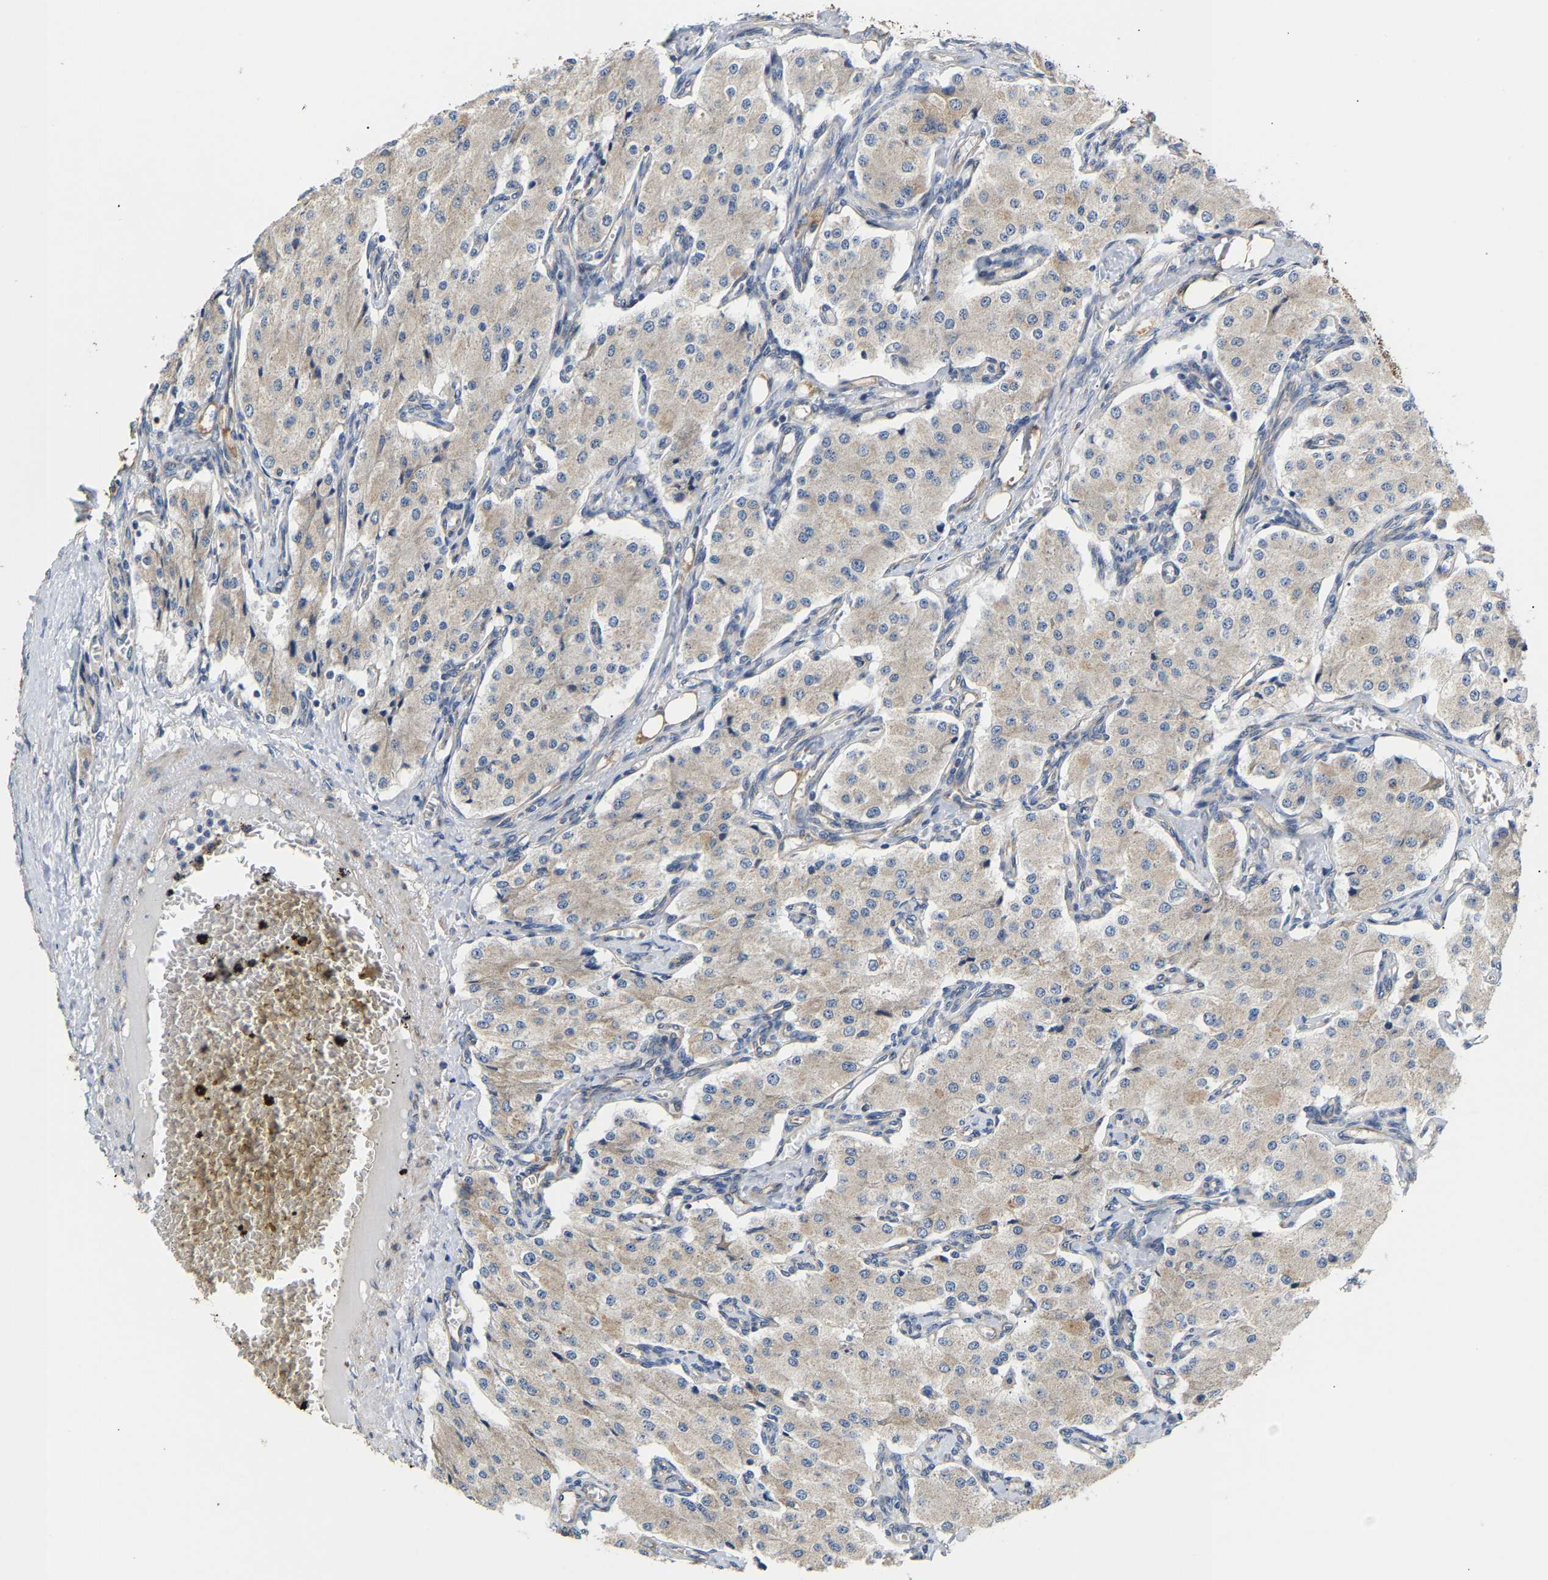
{"staining": {"intensity": "negative", "quantity": "none", "location": "none"}, "tissue": "carcinoid", "cell_type": "Tumor cells", "image_type": "cancer", "snomed": [{"axis": "morphology", "description": "Carcinoid, malignant, NOS"}, {"axis": "topography", "description": "Colon"}], "caption": "Immunohistochemical staining of human malignant carcinoid shows no significant expression in tumor cells. (Brightfield microscopy of DAB immunohistochemistry (IHC) at high magnification).", "gene": "TMEM168", "patient": {"sex": "female", "age": 52}}